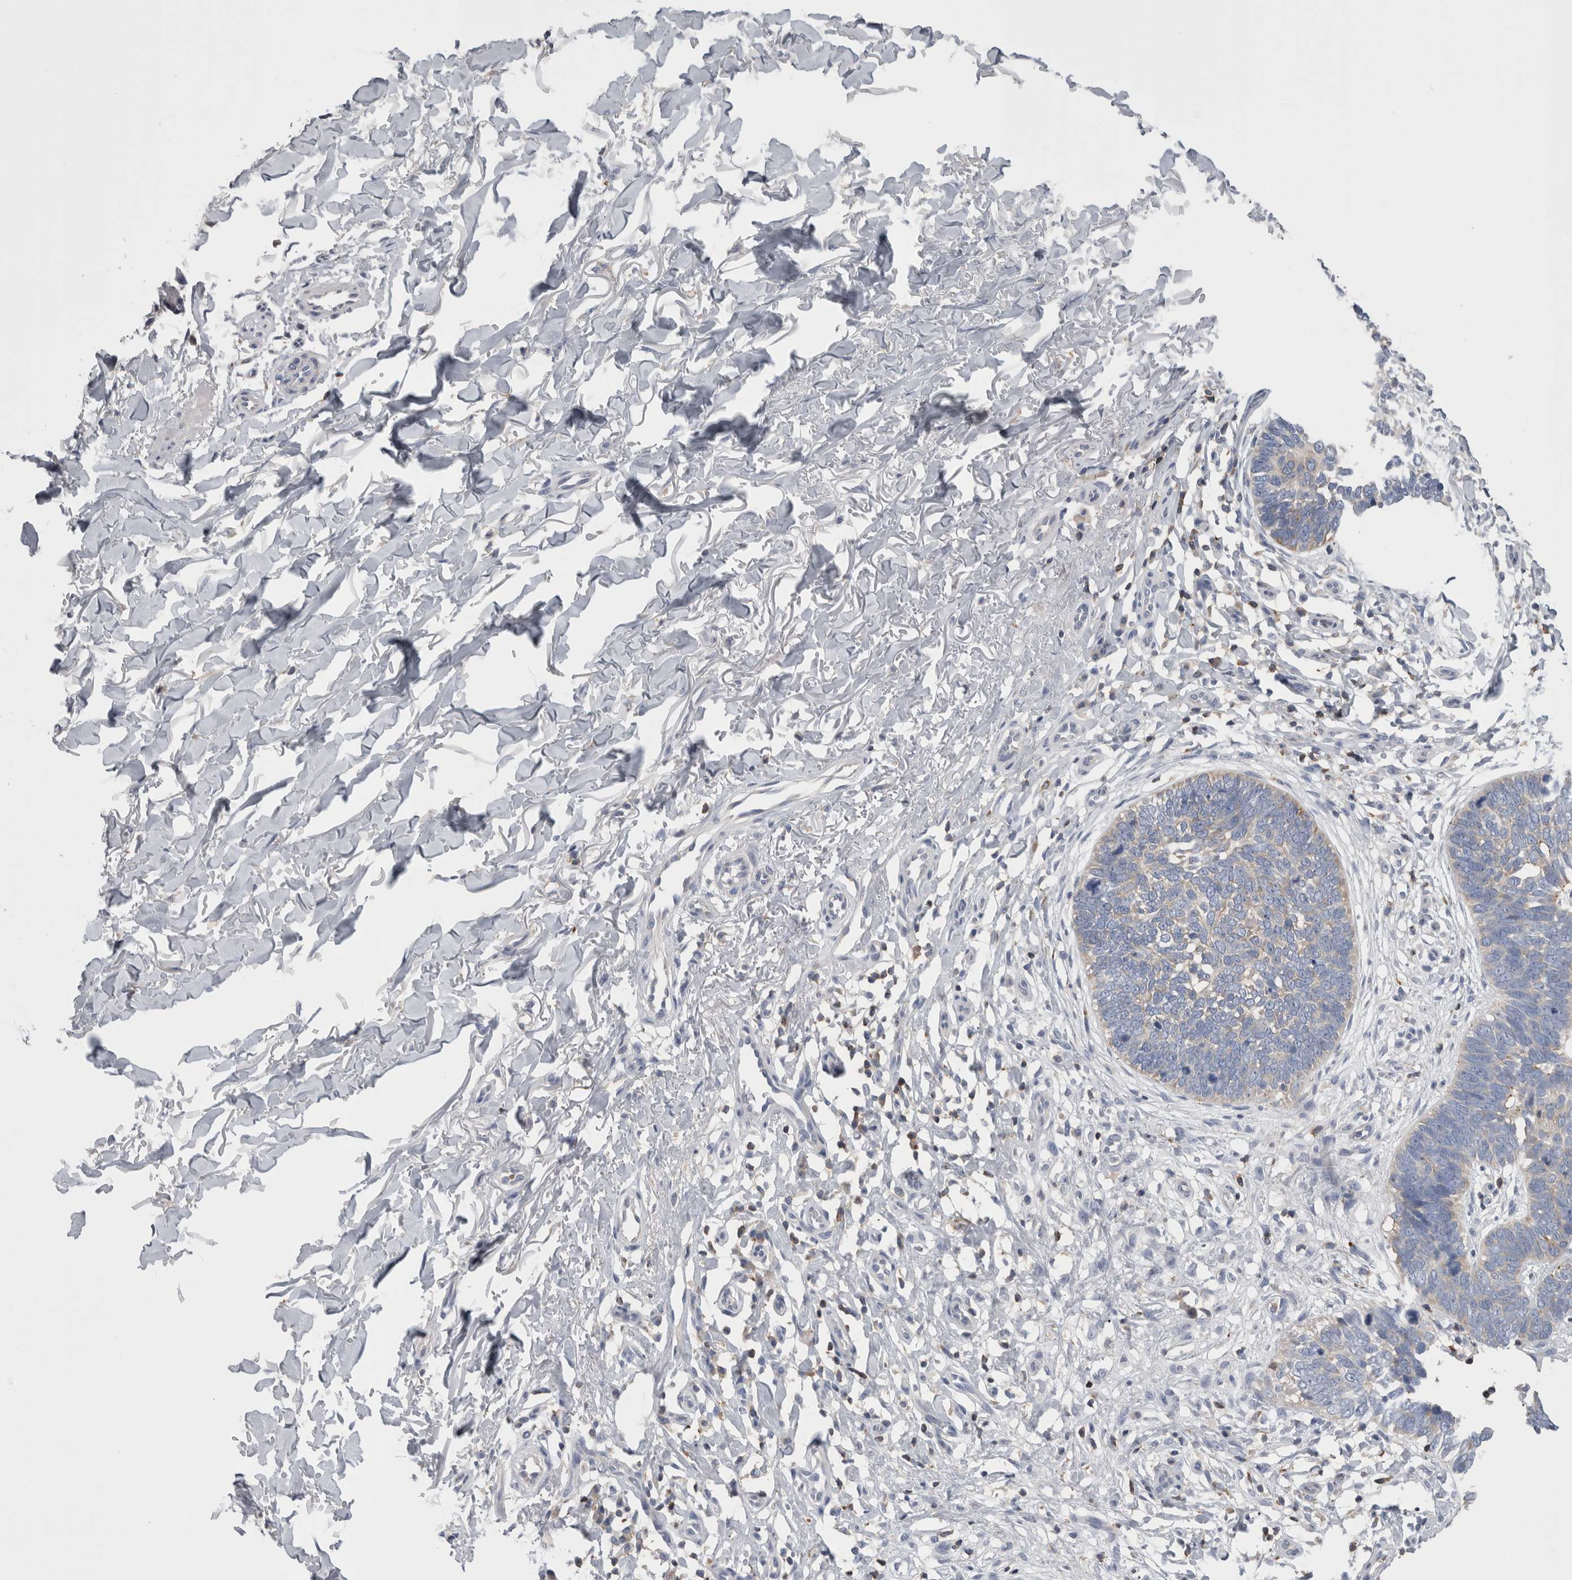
{"staining": {"intensity": "weak", "quantity": "<25%", "location": "cytoplasmic/membranous"}, "tissue": "skin cancer", "cell_type": "Tumor cells", "image_type": "cancer", "snomed": [{"axis": "morphology", "description": "Normal tissue, NOS"}, {"axis": "morphology", "description": "Basal cell carcinoma"}, {"axis": "topography", "description": "Skin"}], "caption": "A histopathology image of human skin cancer is negative for staining in tumor cells.", "gene": "DCTN6", "patient": {"sex": "male", "age": 77}}